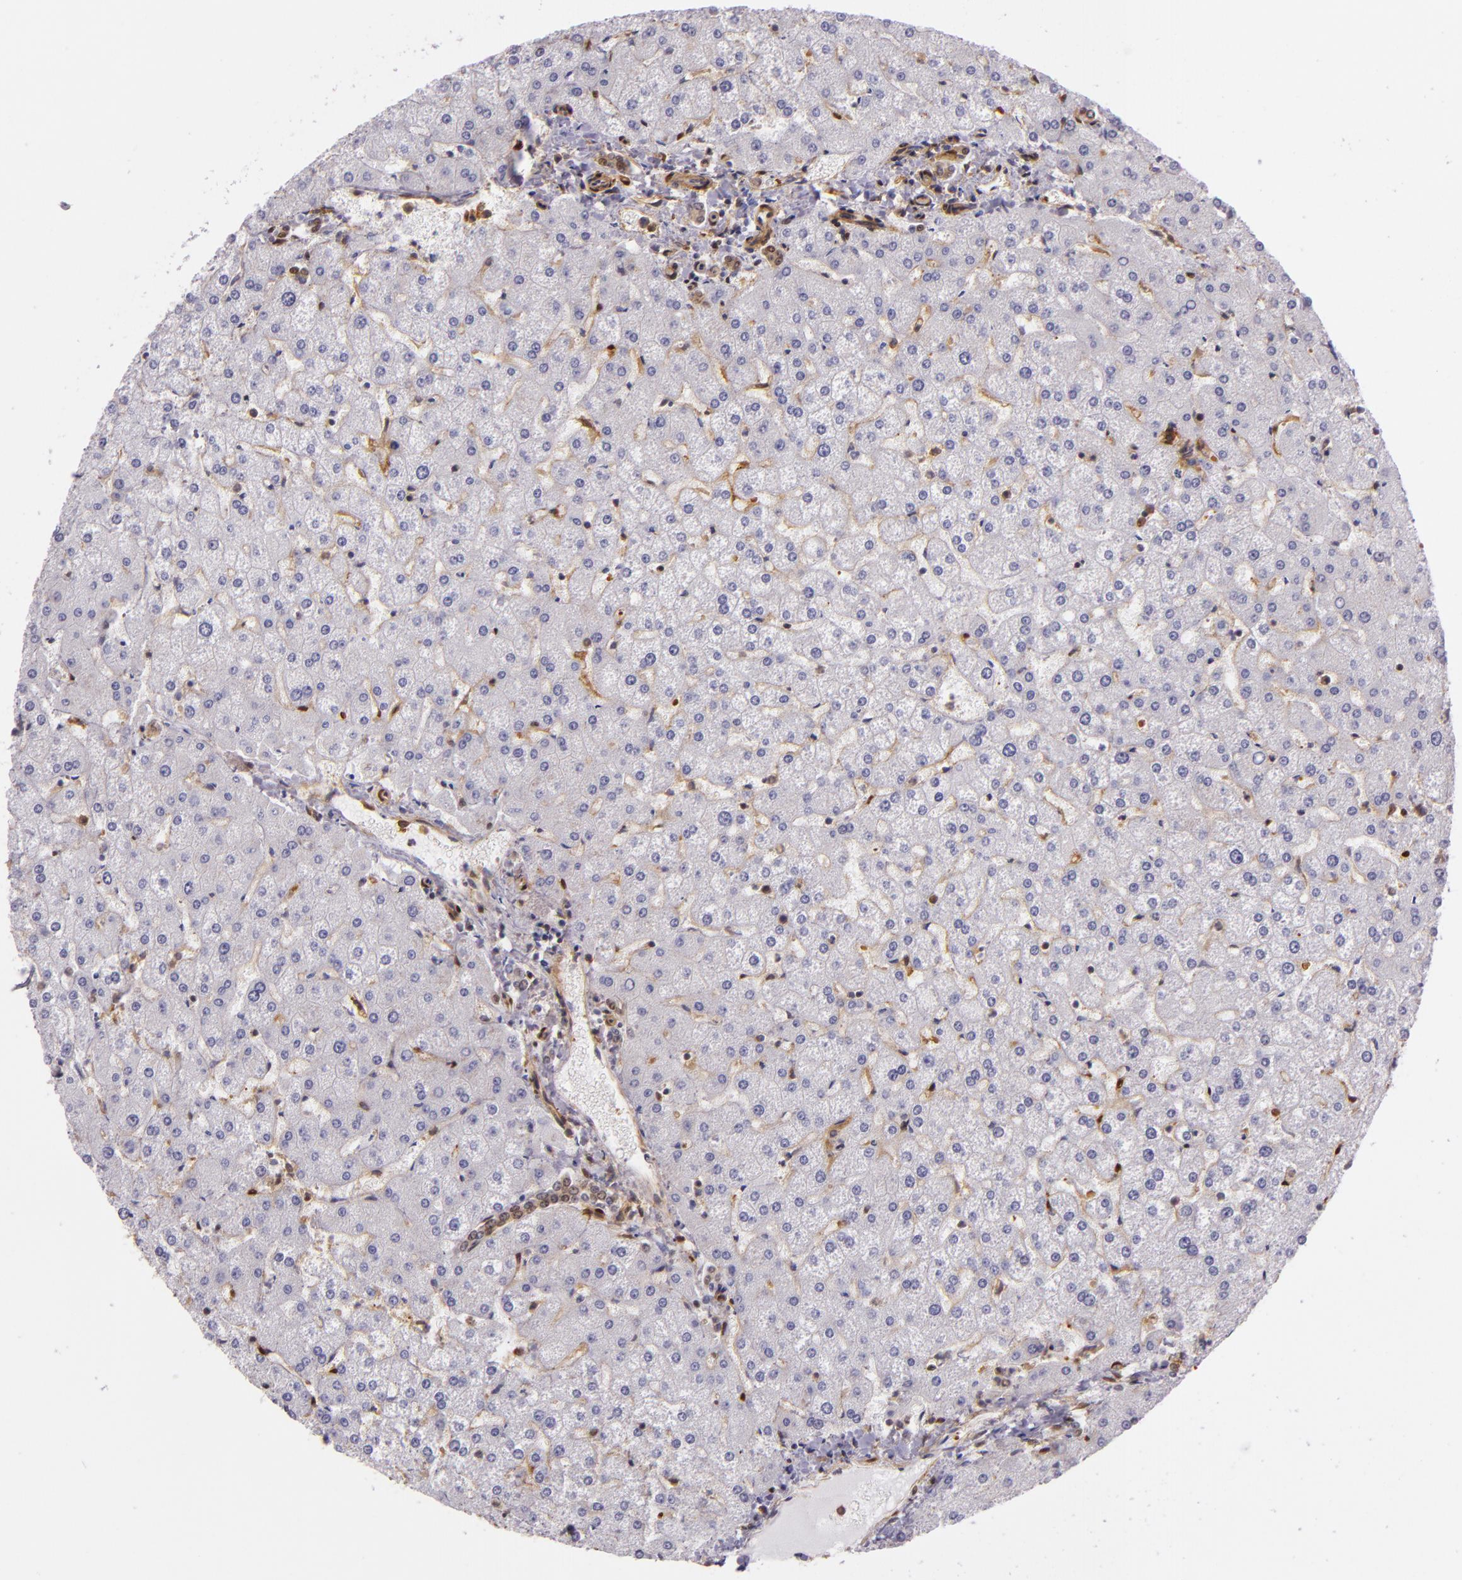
{"staining": {"intensity": "moderate", "quantity": ">75%", "location": "cytoplasmic/membranous"}, "tissue": "liver", "cell_type": "Cholangiocytes", "image_type": "normal", "snomed": [{"axis": "morphology", "description": "Normal tissue, NOS"}, {"axis": "topography", "description": "Liver"}], "caption": "High-power microscopy captured an immunohistochemistry (IHC) histopathology image of normal liver, revealing moderate cytoplasmic/membranous expression in about >75% of cholangiocytes.", "gene": "TLN1", "patient": {"sex": "female", "age": 32}}